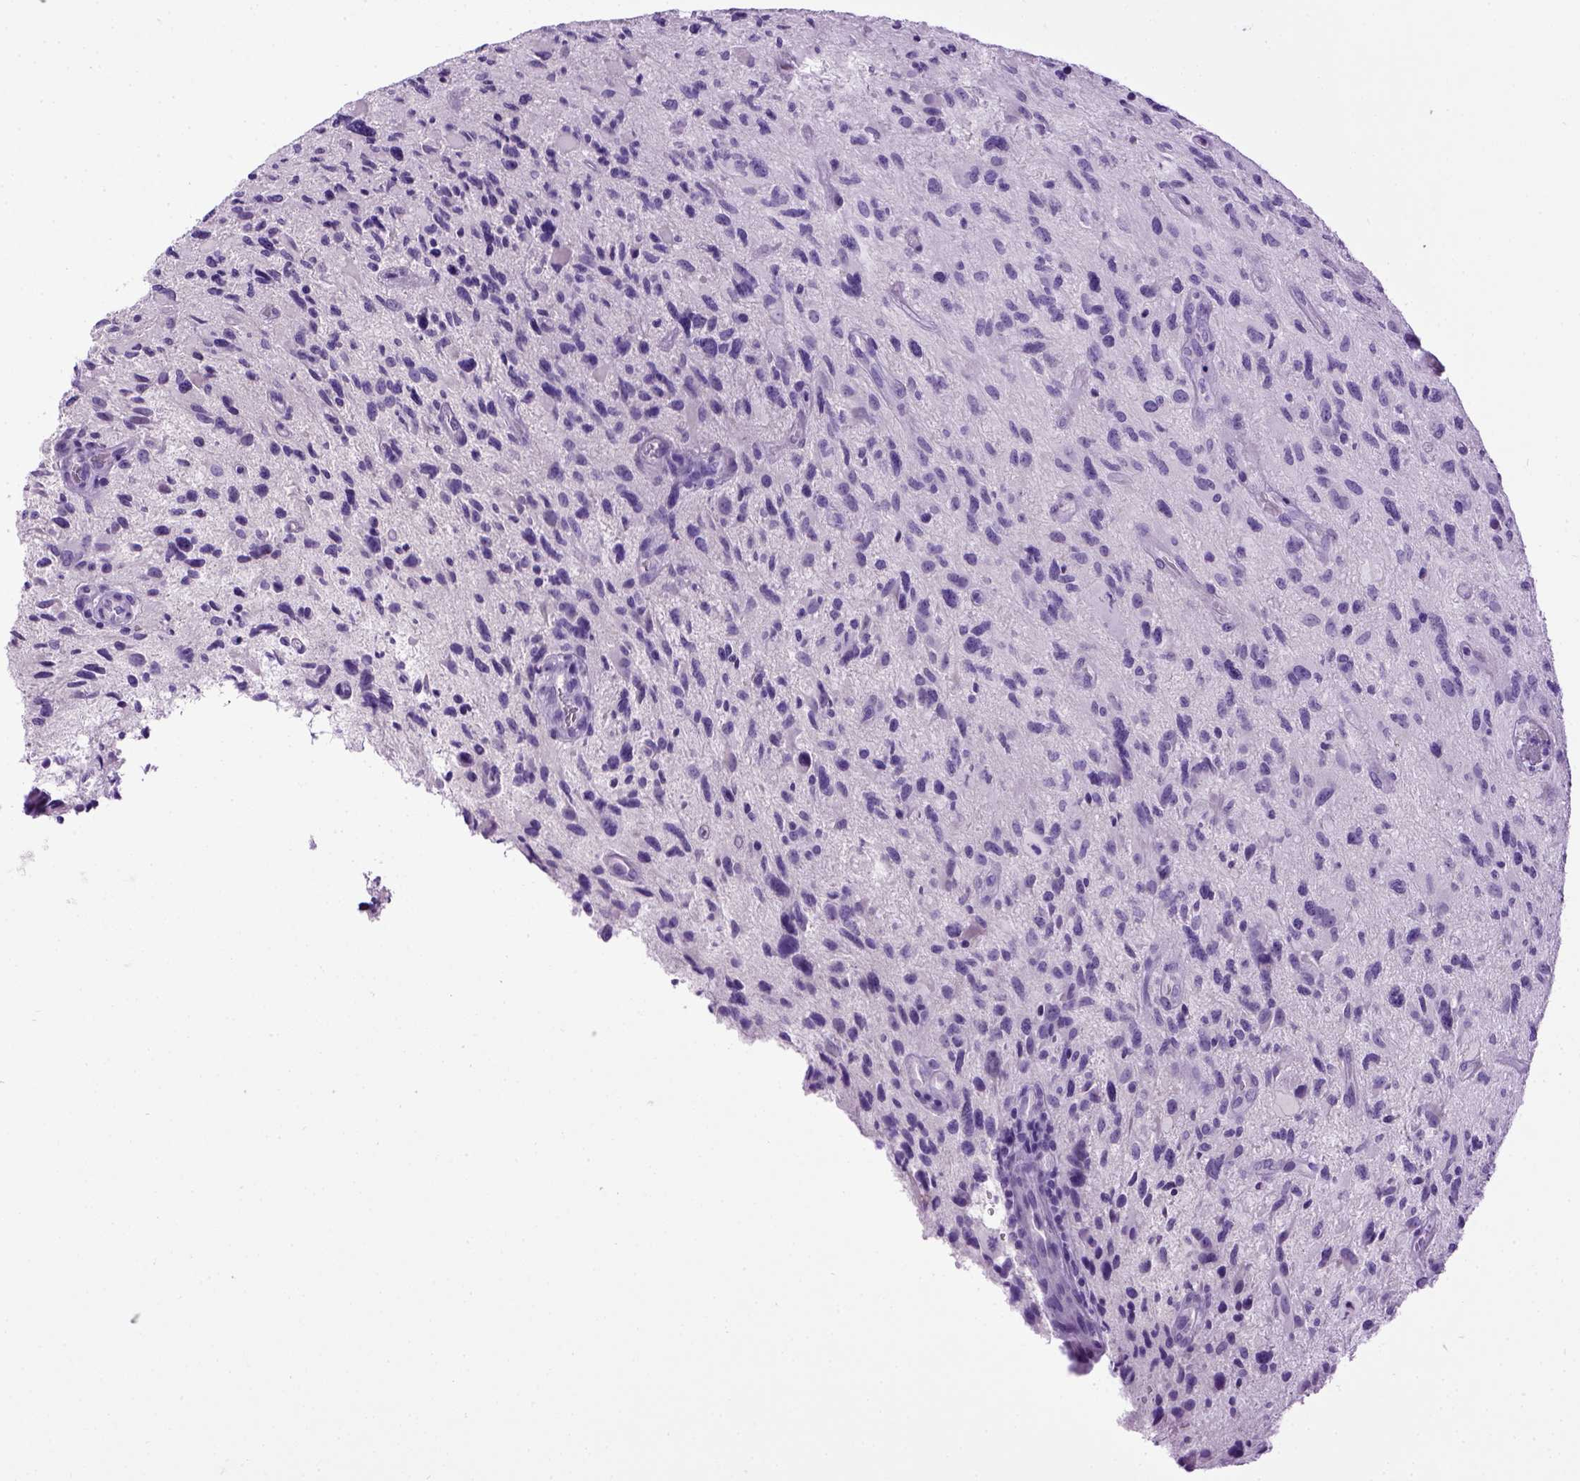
{"staining": {"intensity": "negative", "quantity": "none", "location": "none"}, "tissue": "glioma", "cell_type": "Tumor cells", "image_type": "cancer", "snomed": [{"axis": "morphology", "description": "Glioma, malignant, NOS"}, {"axis": "morphology", "description": "Glioma, malignant, High grade"}, {"axis": "topography", "description": "Brain"}], "caption": "Histopathology image shows no significant protein staining in tumor cells of glioma.", "gene": "CDH1", "patient": {"sex": "female", "age": 71}}